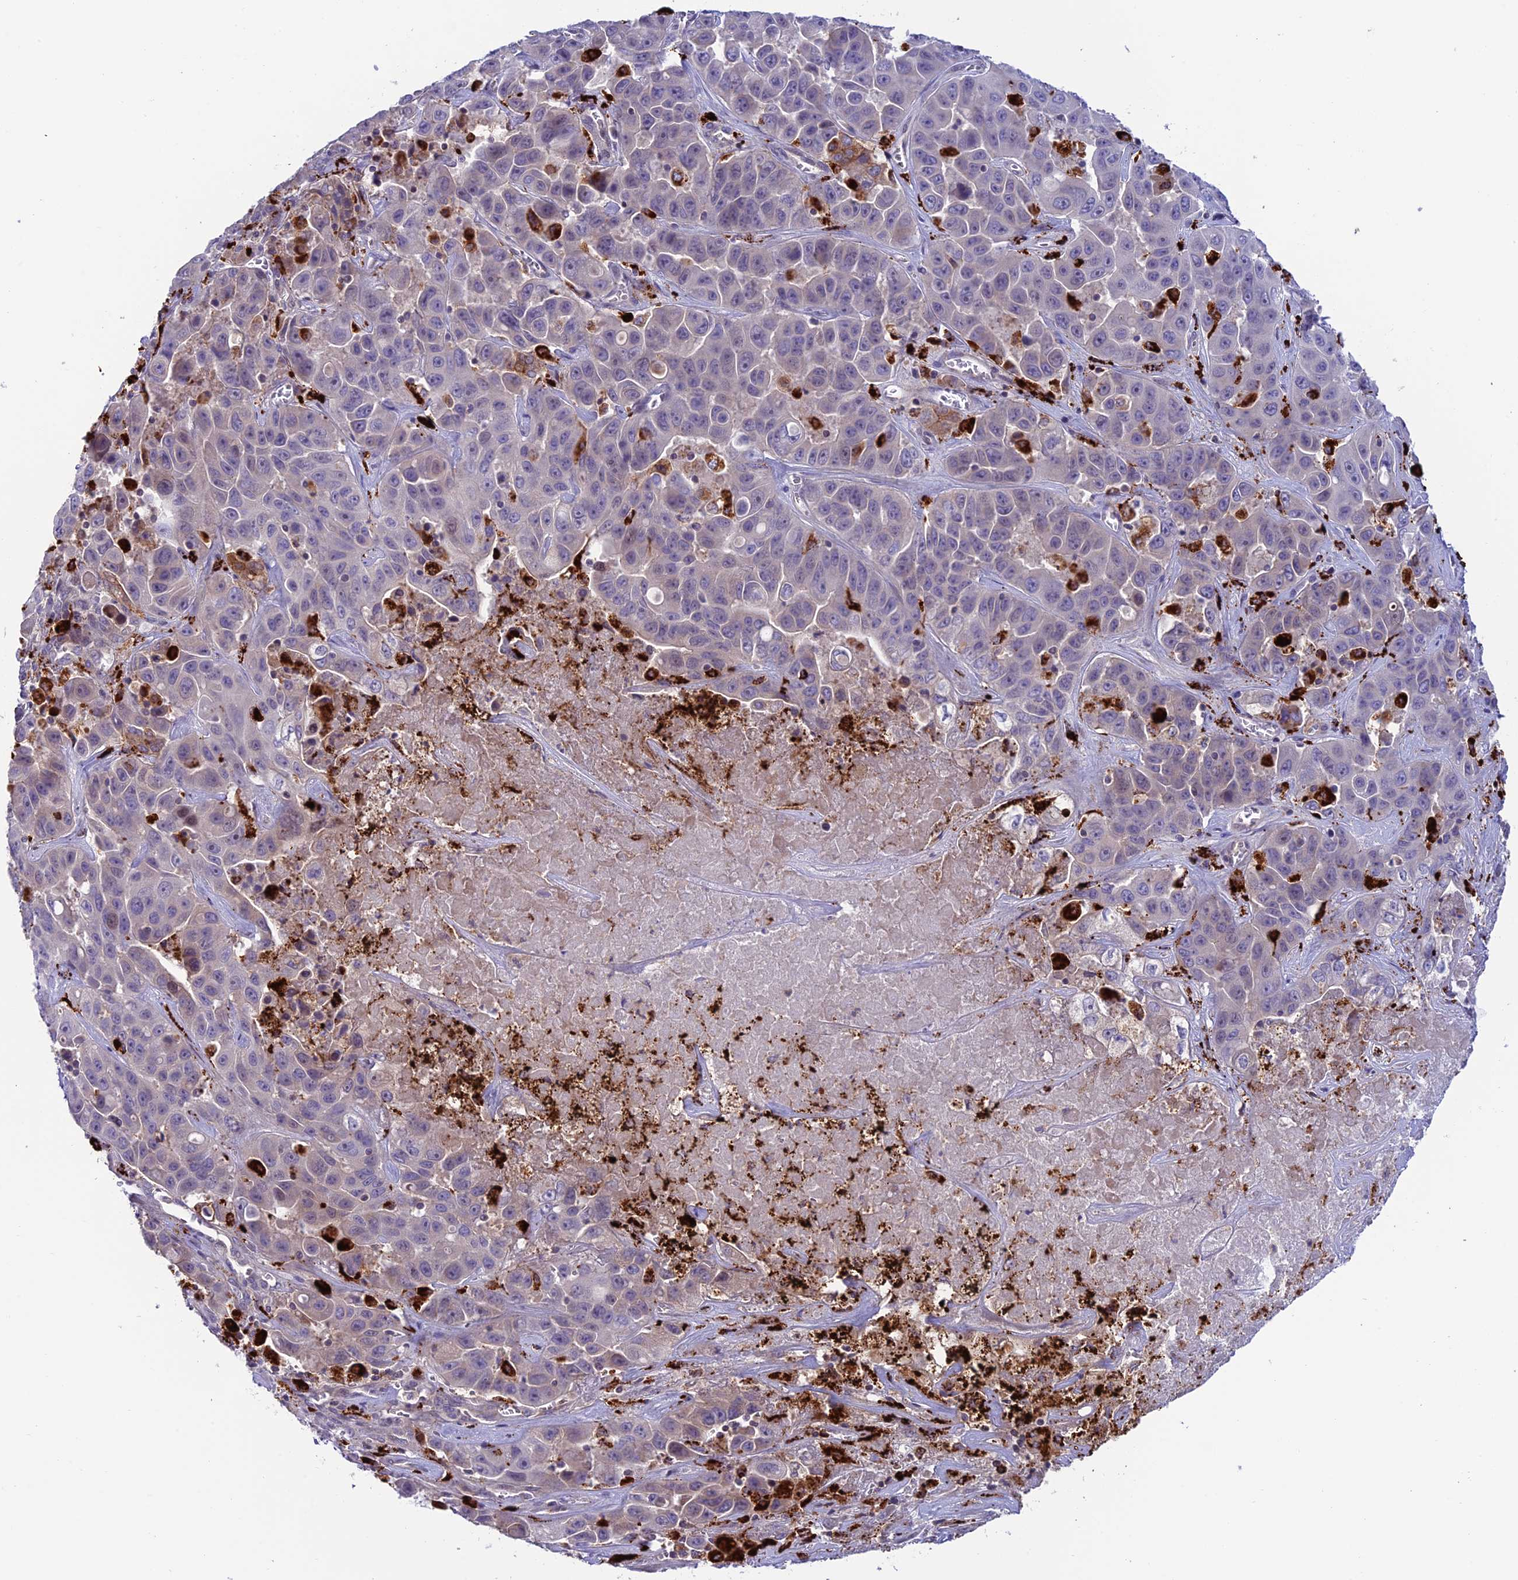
{"staining": {"intensity": "negative", "quantity": "none", "location": "none"}, "tissue": "liver cancer", "cell_type": "Tumor cells", "image_type": "cancer", "snomed": [{"axis": "morphology", "description": "Cholangiocarcinoma"}, {"axis": "topography", "description": "Liver"}], "caption": "A high-resolution histopathology image shows IHC staining of liver cancer (cholangiocarcinoma), which displays no significant positivity in tumor cells. (Brightfield microscopy of DAB (3,3'-diaminobenzidine) IHC at high magnification).", "gene": "ARHGEF18", "patient": {"sex": "female", "age": 52}}